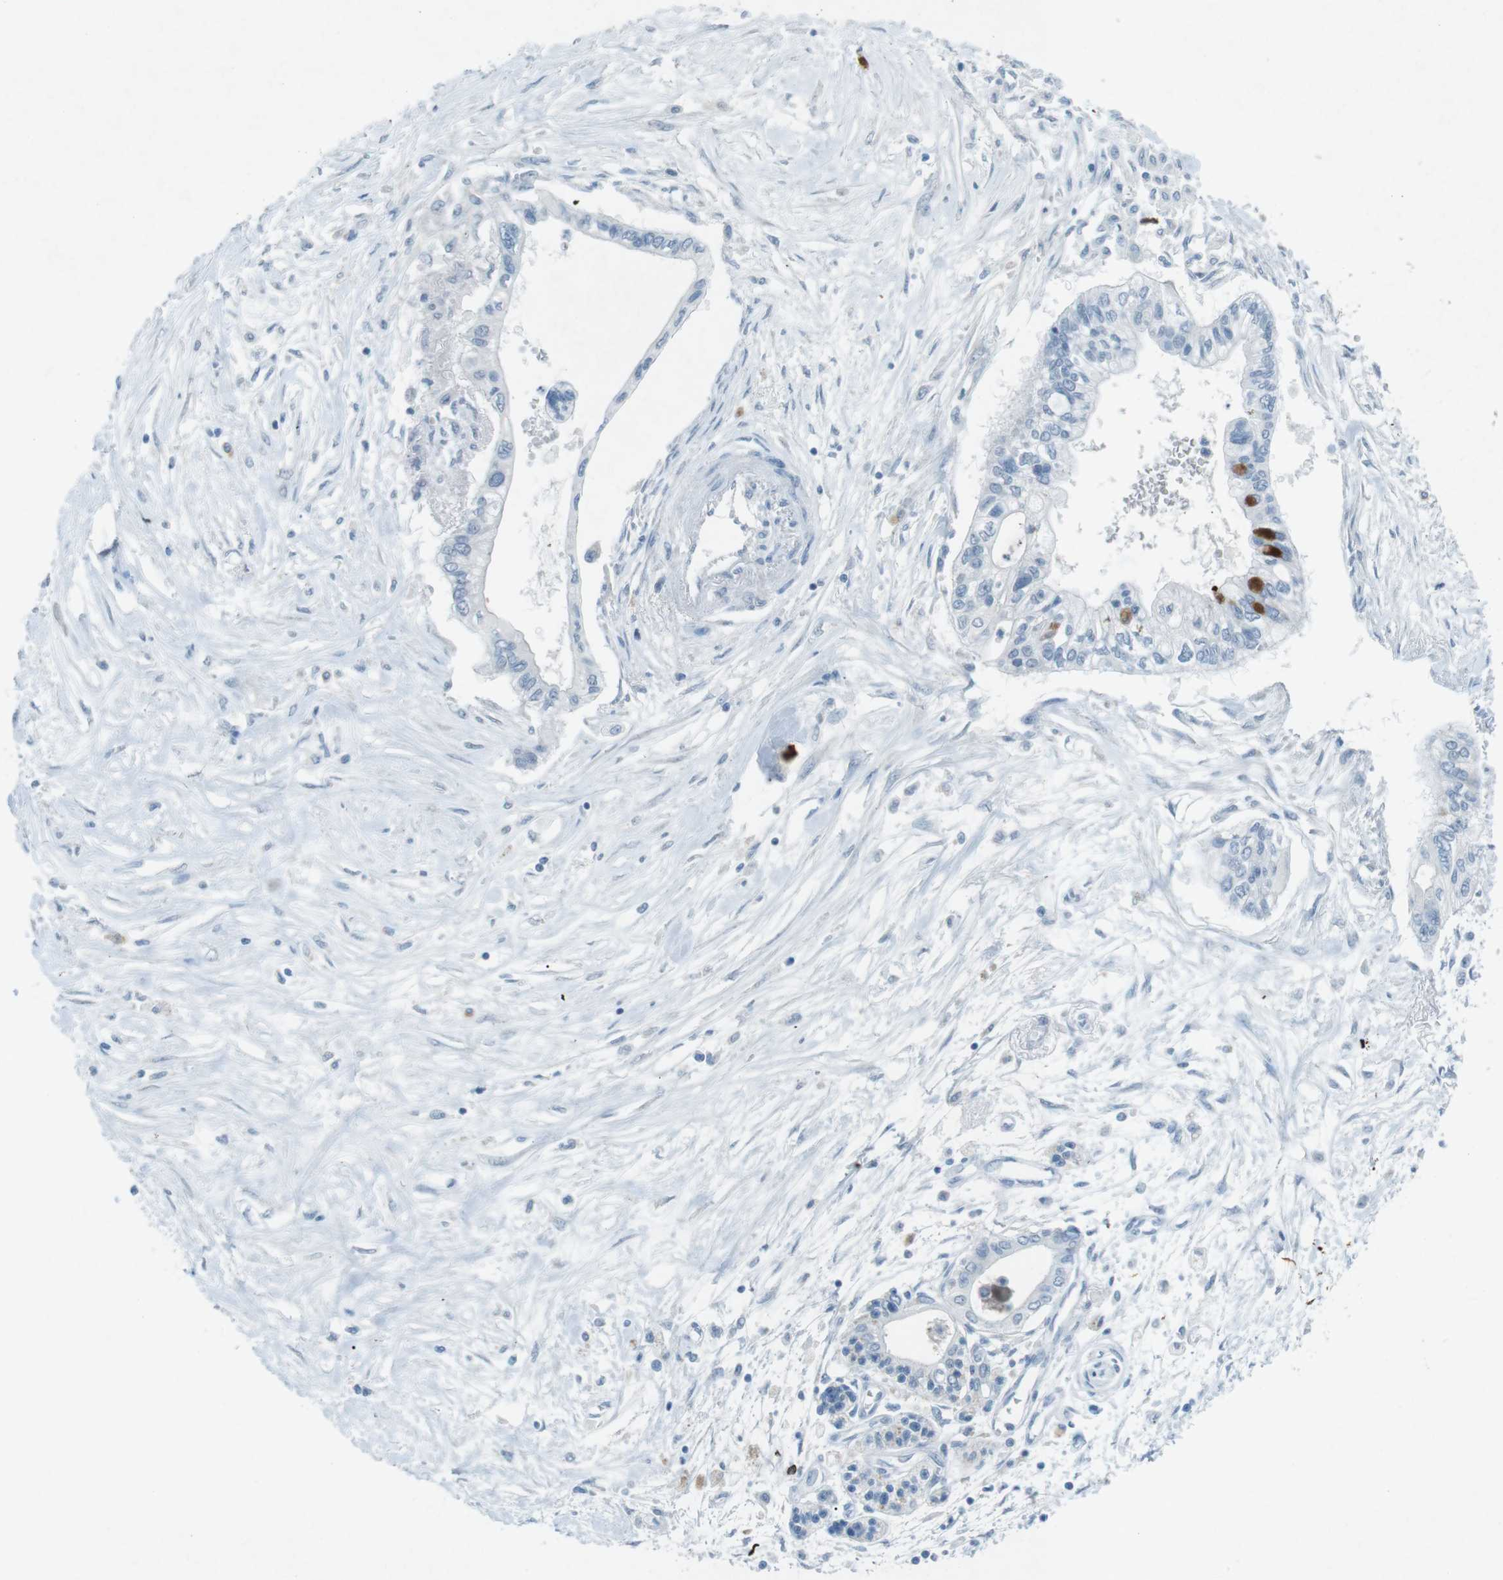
{"staining": {"intensity": "strong", "quantity": "<25%", "location": "cytoplasmic/membranous"}, "tissue": "pancreatic cancer", "cell_type": "Tumor cells", "image_type": "cancer", "snomed": [{"axis": "morphology", "description": "Adenocarcinoma, NOS"}, {"axis": "topography", "description": "Pancreas"}], "caption": "Tumor cells demonstrate medium levels of strong cytoplasmic/membranous staining in about <25% of cells in pancreatic cancer.", "gene": "FCRLA", "patient": {"sex": "female", "age": 77}}